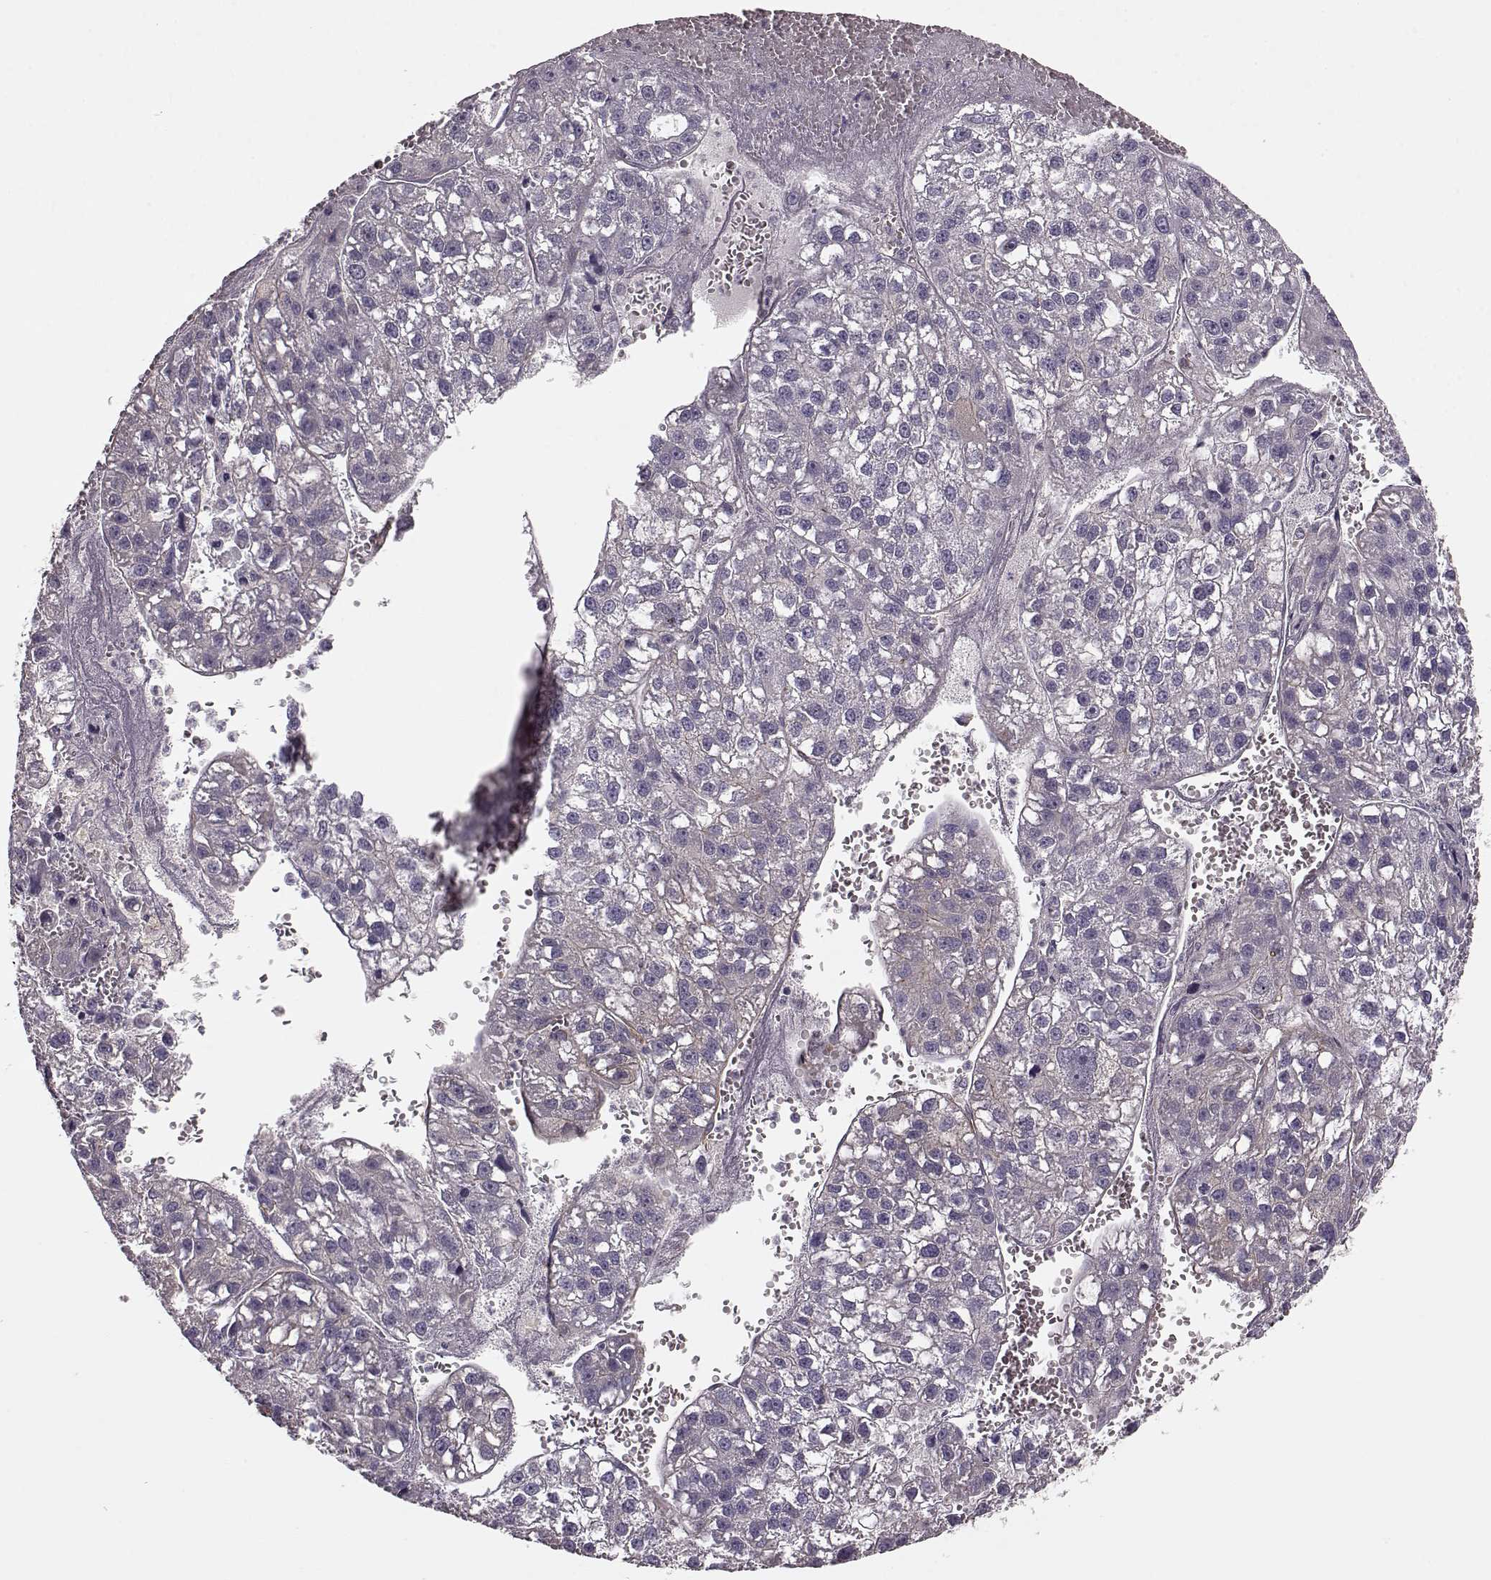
{"staining": {"intensity": "negative", "quantity": "none", "location": "none"}, "tissue": "liver cancer", "cell_type": "Tumor cells", "image_type": "cancer", "snomed": [{"axis": "morphology", "description": "Carcinoma, Hepatocellular, NOS"}, {"axis": "topography", "description": "Liver"}], "caption": "Tumor cells show no significant protein positivity in liver hepatocellular carcinoma.", "gene": "MTR", "patient": {"sex": "female", "age": 70}}